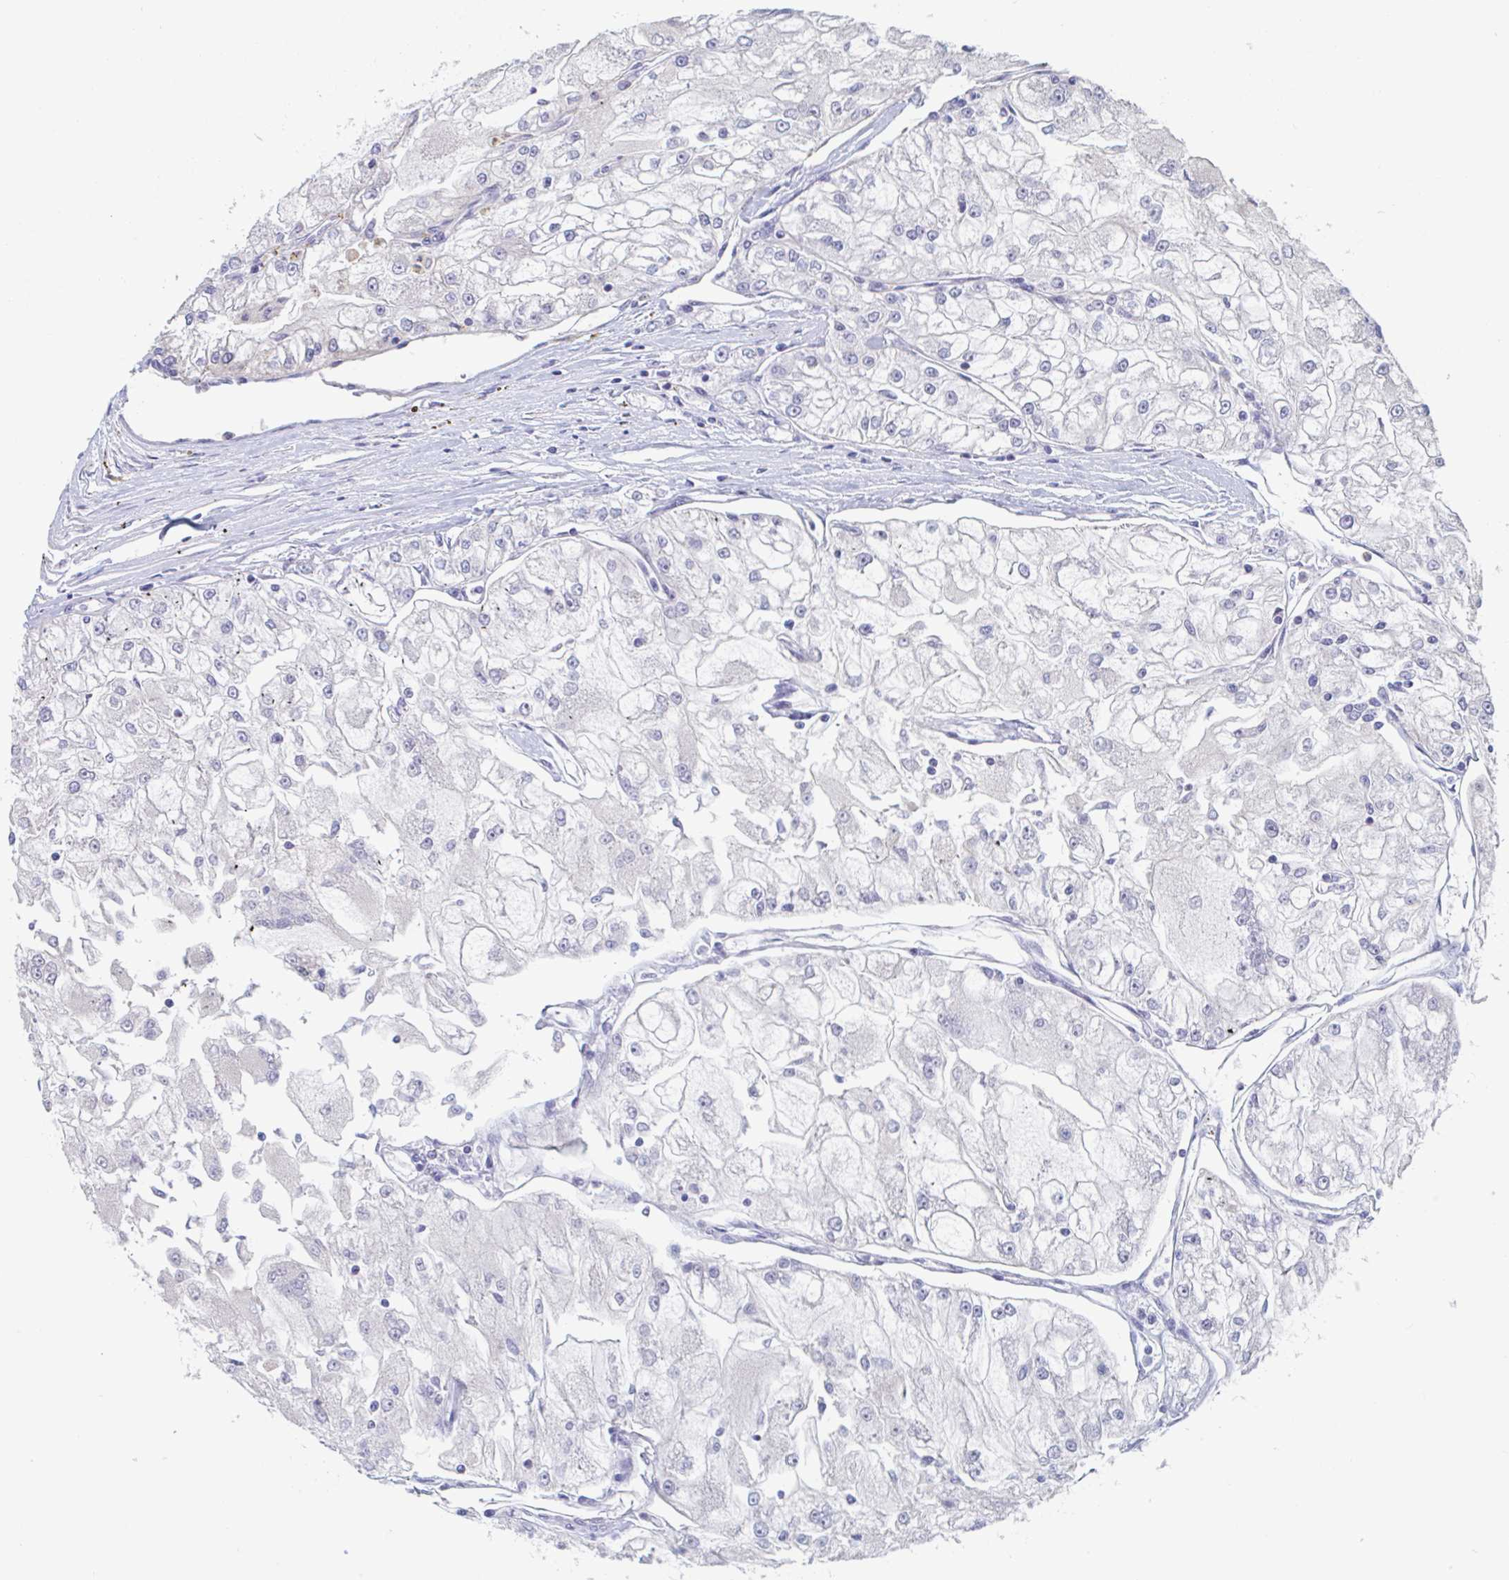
{"staining": {"intensity": "negative", "quantity": "none", "location": "none"}, "tissue": "renal cancer", "cell_type": "Tumor cells", "image_type": "cancer", "snomed": [{"axis": "morphology", "description": "Adenocarcinoma, NOS"}, {"axis": "topography", "description": "Kidney"}], "caption": "The IHC image has no significant staining in tumor cells of renal cancer (adenocarcinoma) tissue.", "gene": "UNKL", "patient": {"sex": "female", "age": 72}}